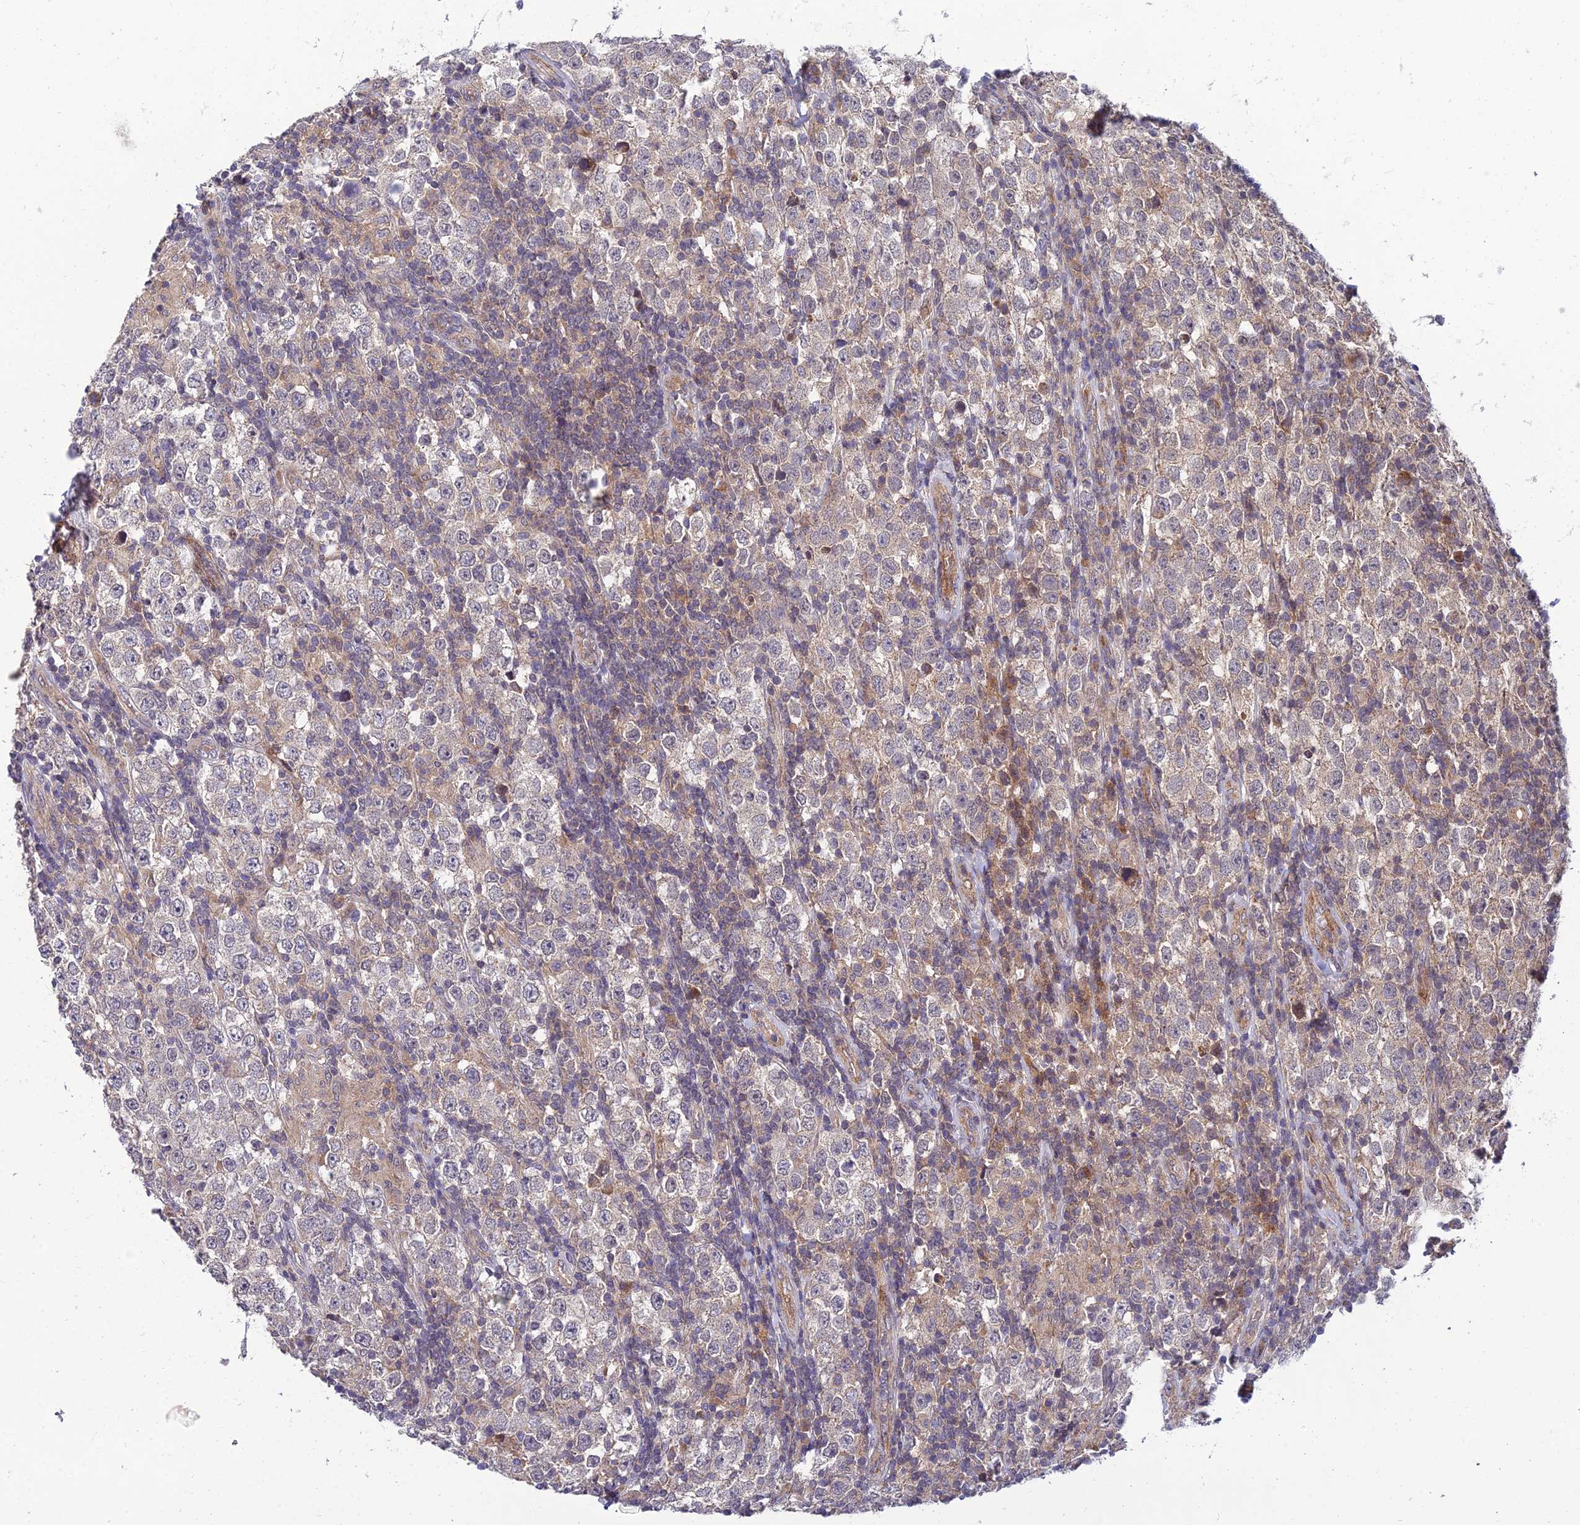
{"staining": {"intensity": "weak", "quantity": "25%-75%", "location": "cytoplasmic/membranous"}, "tissue": "testis cancer", "cell_type": "Tumor cells", "image_type": "cancer", "snomed": [{"axis": "morphology", "description": "Normal tissue, NOS"}, {"axis": "morphology", "description": "Urothelial carcinoma, High grade"}, {"axis": "morphology", "description": "Seminoma, NOS"}, {"axis": "morphology", "description": "Carcinoma, Embryonal, NOS"}, {"axis": "topography", "description": "Urinary bladder"}, {"axis": "topography", "description": "Testis"}], "caption": "Weak cytoplasmic/membranous staining is present in approximately 25%-75% of tumor cells in embryonal carcinoma (testis).", "gene": "NPY", "patient": {"sex": "male", "age": 41}}